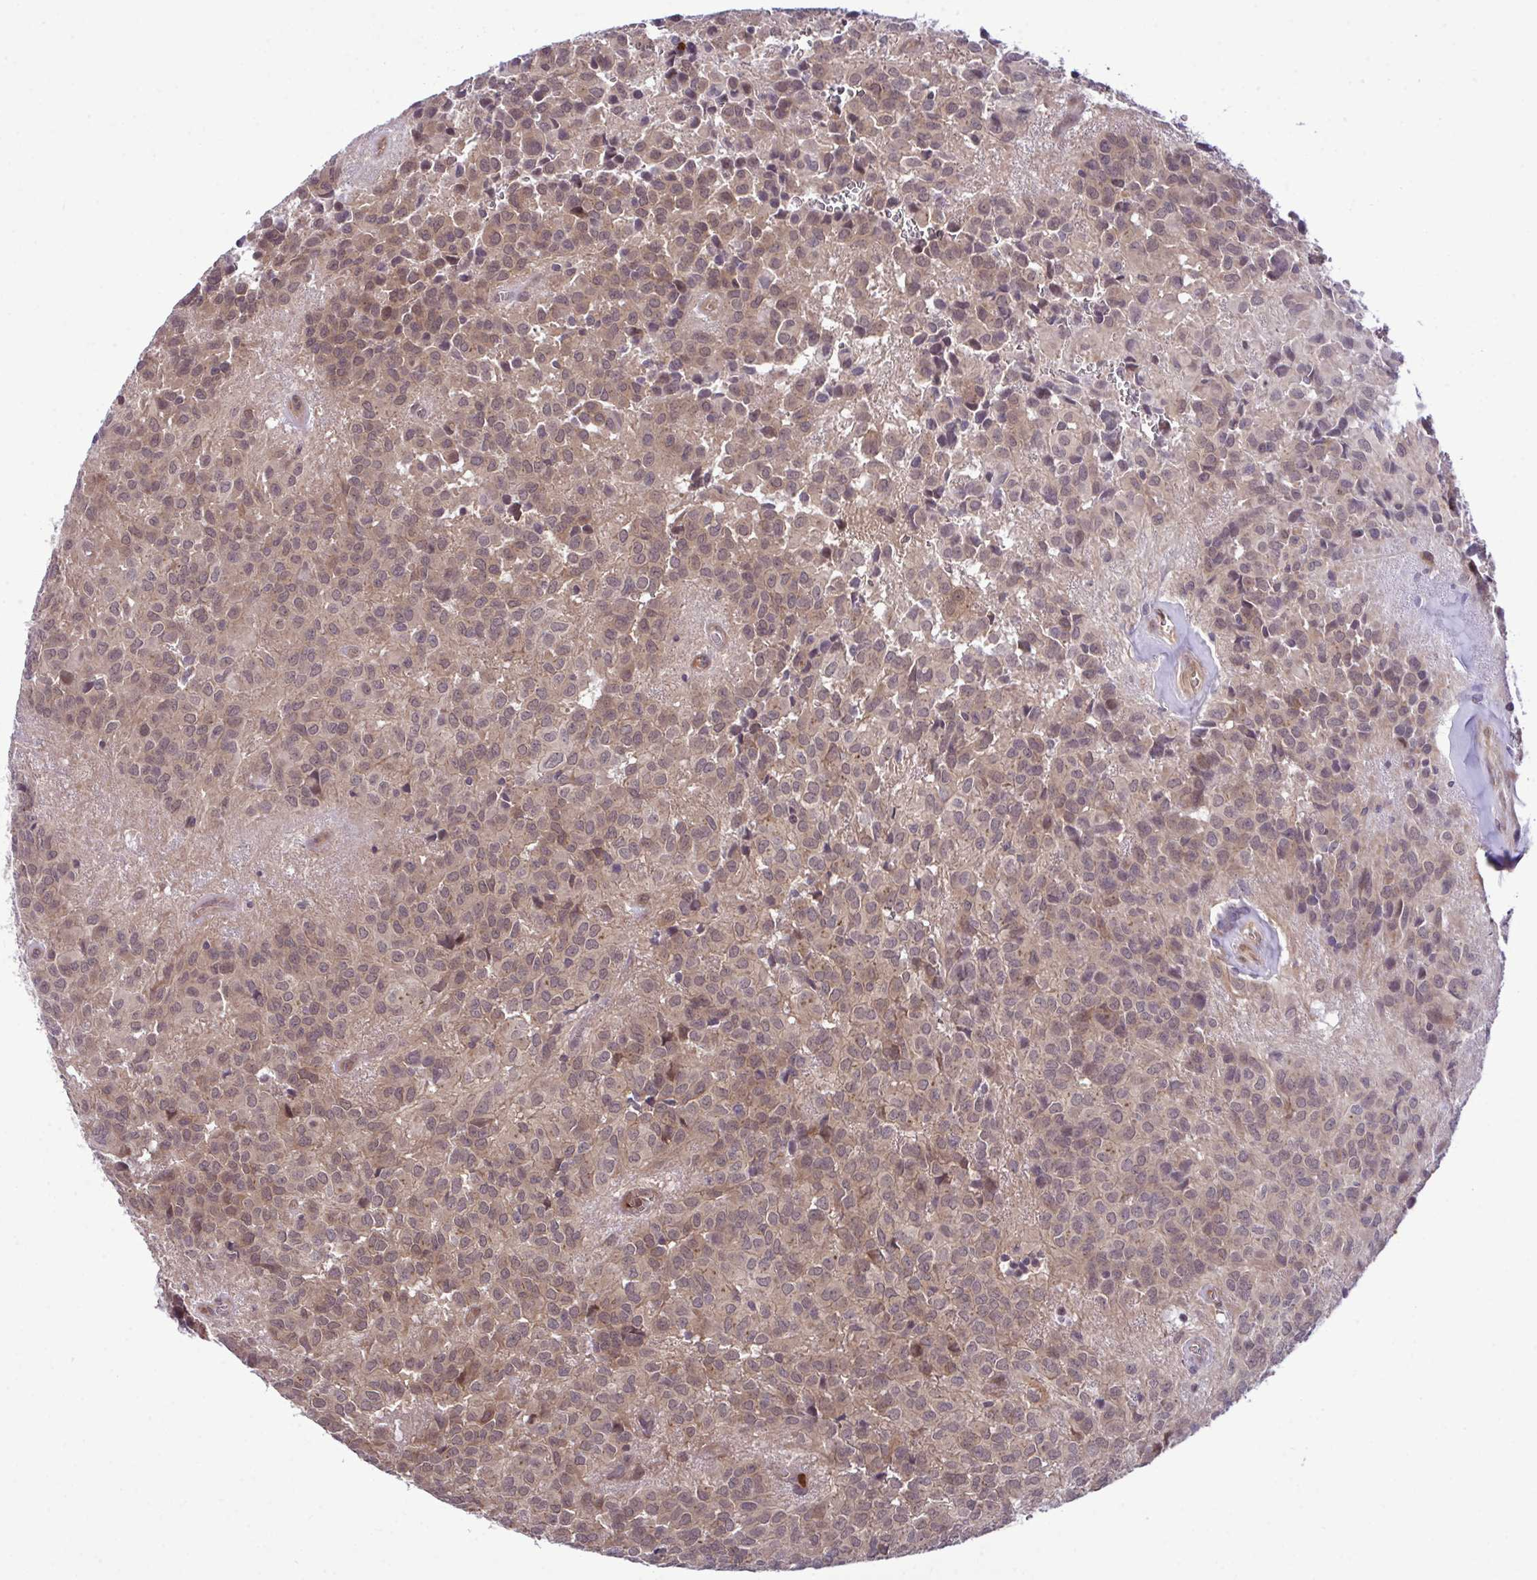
{"staining": {"intensity": "moderate", "quantity": ">75%", "location": "cytoplasmic/membranous,nuclear"}, "tissue": "glioma", "cell_type": "Tumor cells", "image_type": "cancer", "snomed": [{"axis": "morphology", "description": "Glioma, malignant, Low grade"}, {"axis": "topography", "description": "Brain"}], "caption": "About >75% of tumor cells in glioma exhibit moderate cytoplasmic/membranous and nuclear protein positivity as visualized by brown immunohistochemical staining.", "gene": "CMPK1", "patient": {"sex": "male", "age": 56}}